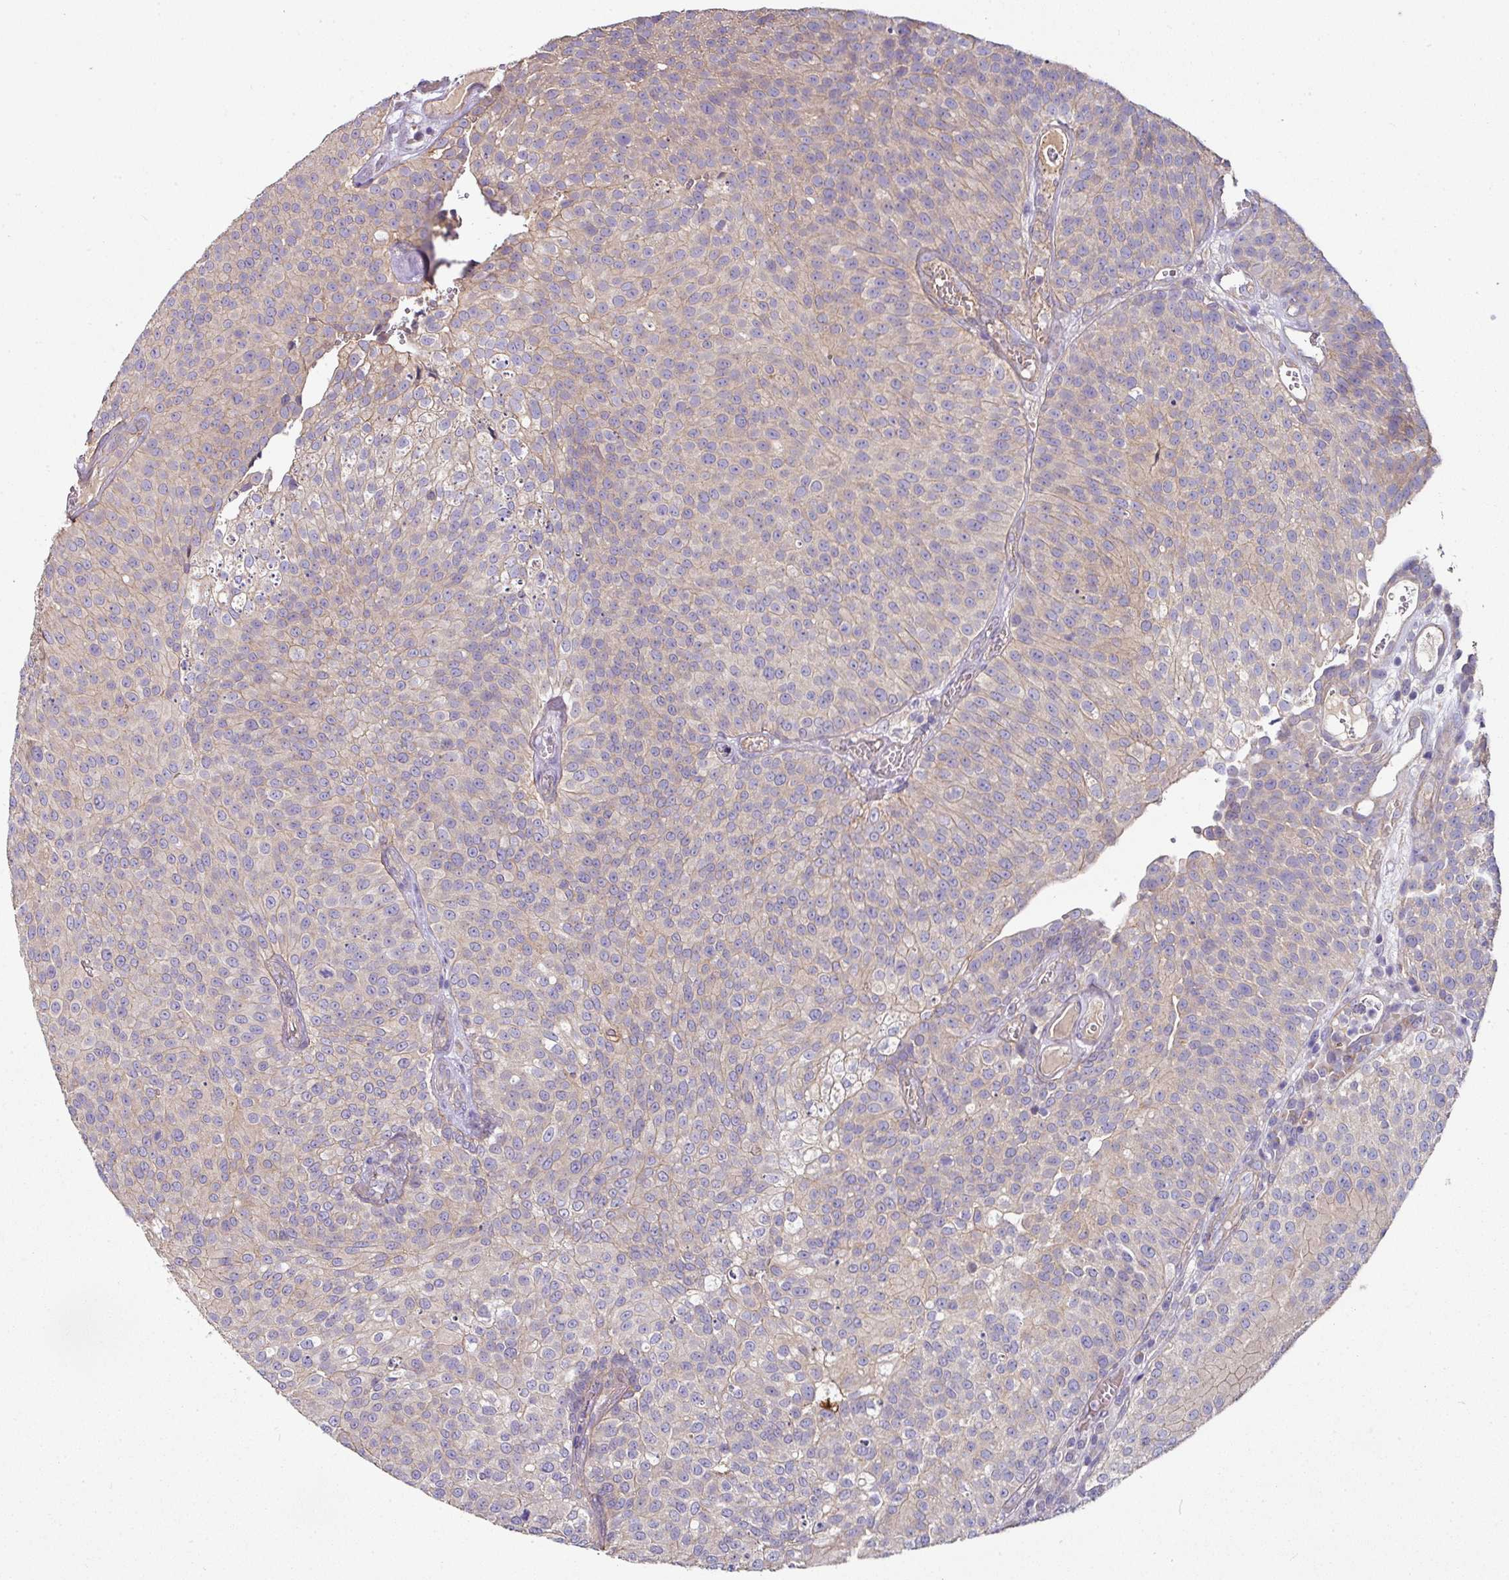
{"staining": {"intensity": "negative", "quantity": "none", "location": "none"}, "tissue": "urothelial cancer", "cell_type": "Tumor cells", "image_type": "cancer", "snomed": [{"axis": "morphology", "description": "Urothelial carcinoma, Low grade"}, {"axis": "topography", "description": "Urinary bladder"}], "caption": "Tumor cells are negative for protein expression in human urothelial cancer.", "gene": "C4orf48", "patient": {"sex": "female", "age": 79}}